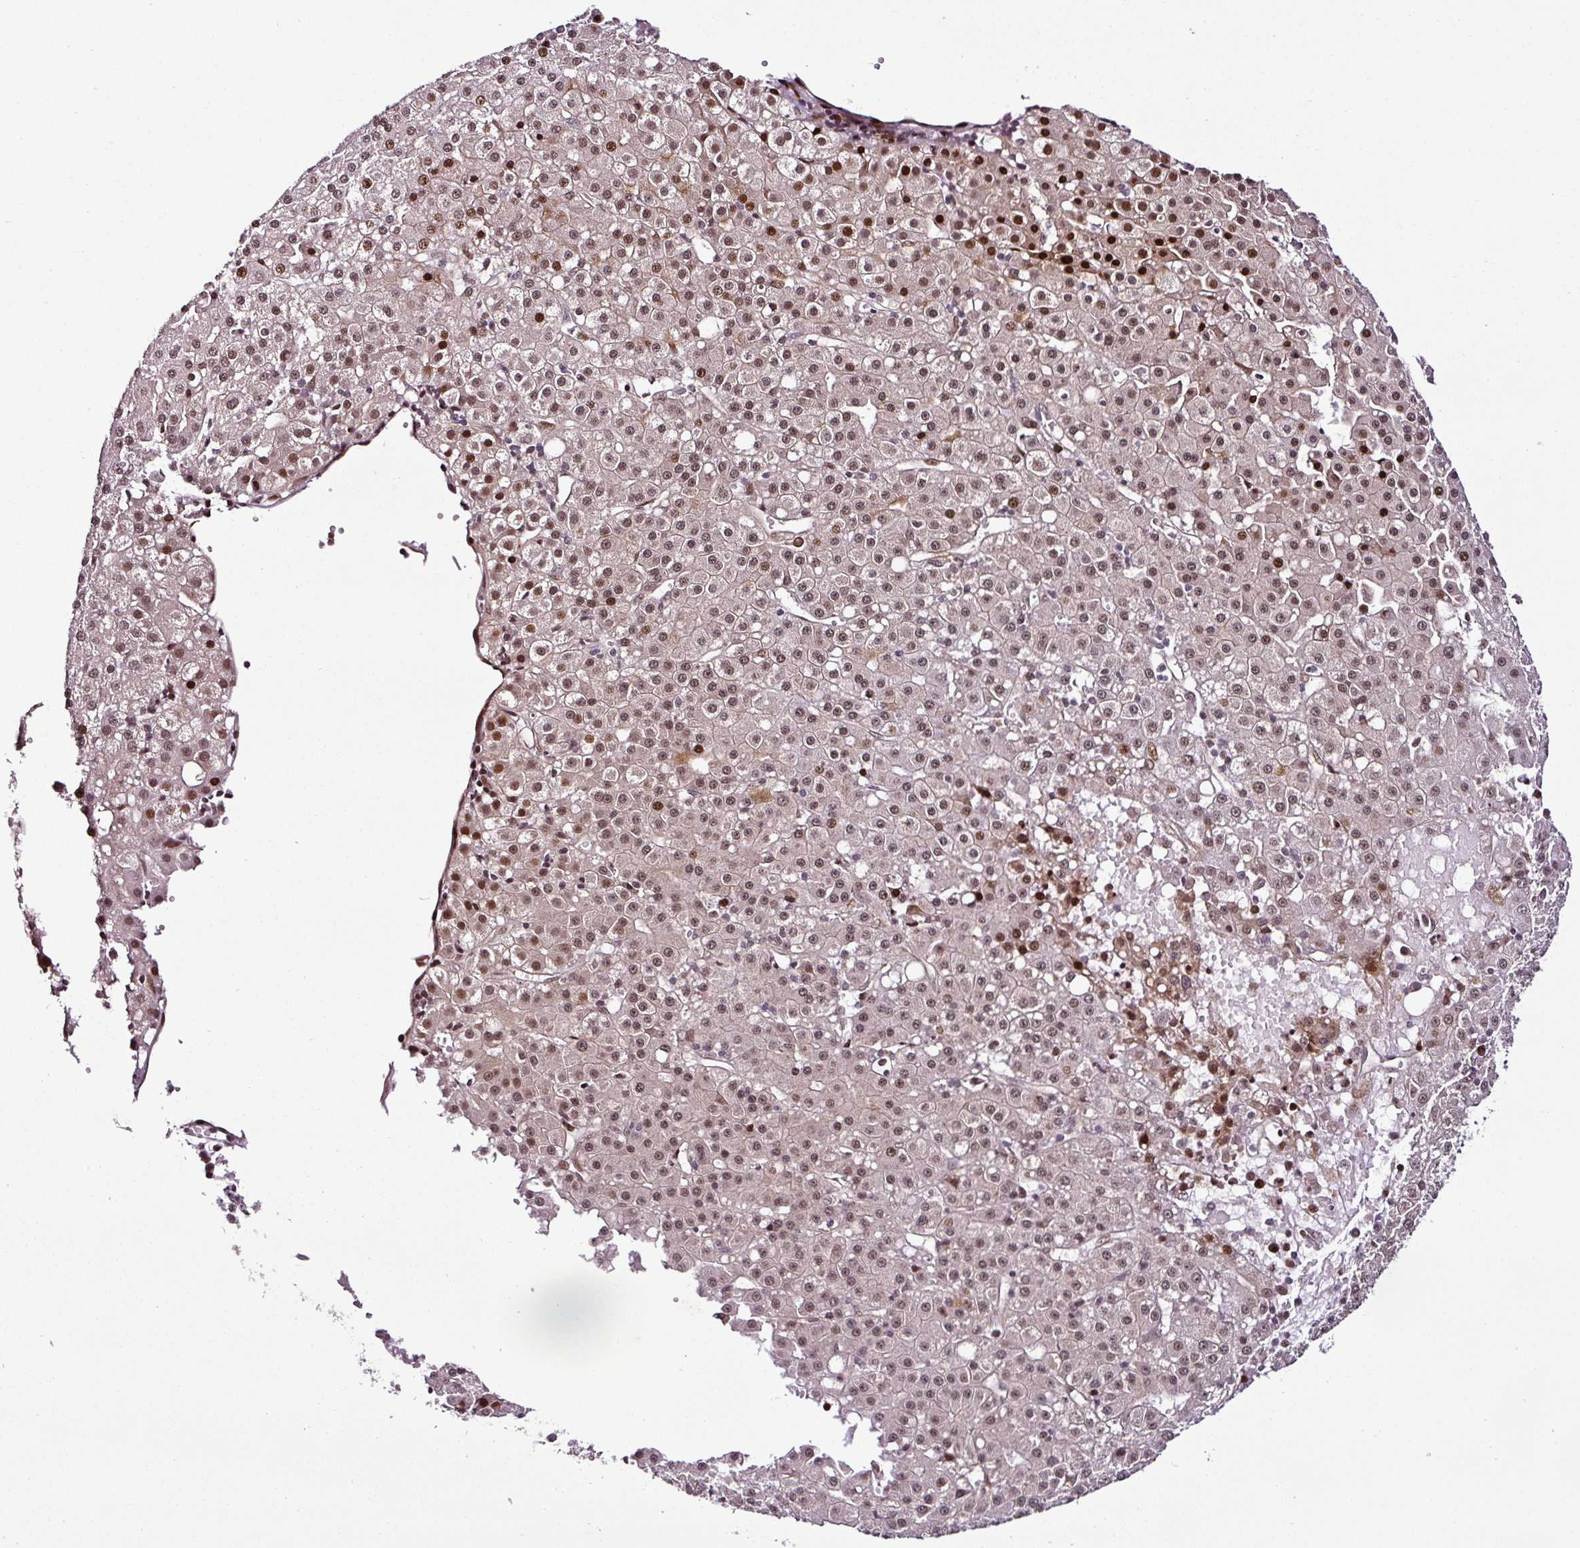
{"staining": {"intensity": "moderate", "quantity": "<25%", "location": "nuclear"}, "tissue": "liver cancer", "cell_type": "Tumor cells", "image_type": "cancer", "snomed": [{"axis": "morphology", "description": "Carcinoma, Hepatocellular, NOS"}, {"axis": "topography", "description": "Liver"}], "caption": "Human liver hepatocellular carcinoma stained with a brown dye exhibits moderate nuclear positive staining in approximately <25% of tumor cells.", "gene": "COPRS", "patient": {"sex": "male", "age": 76}}